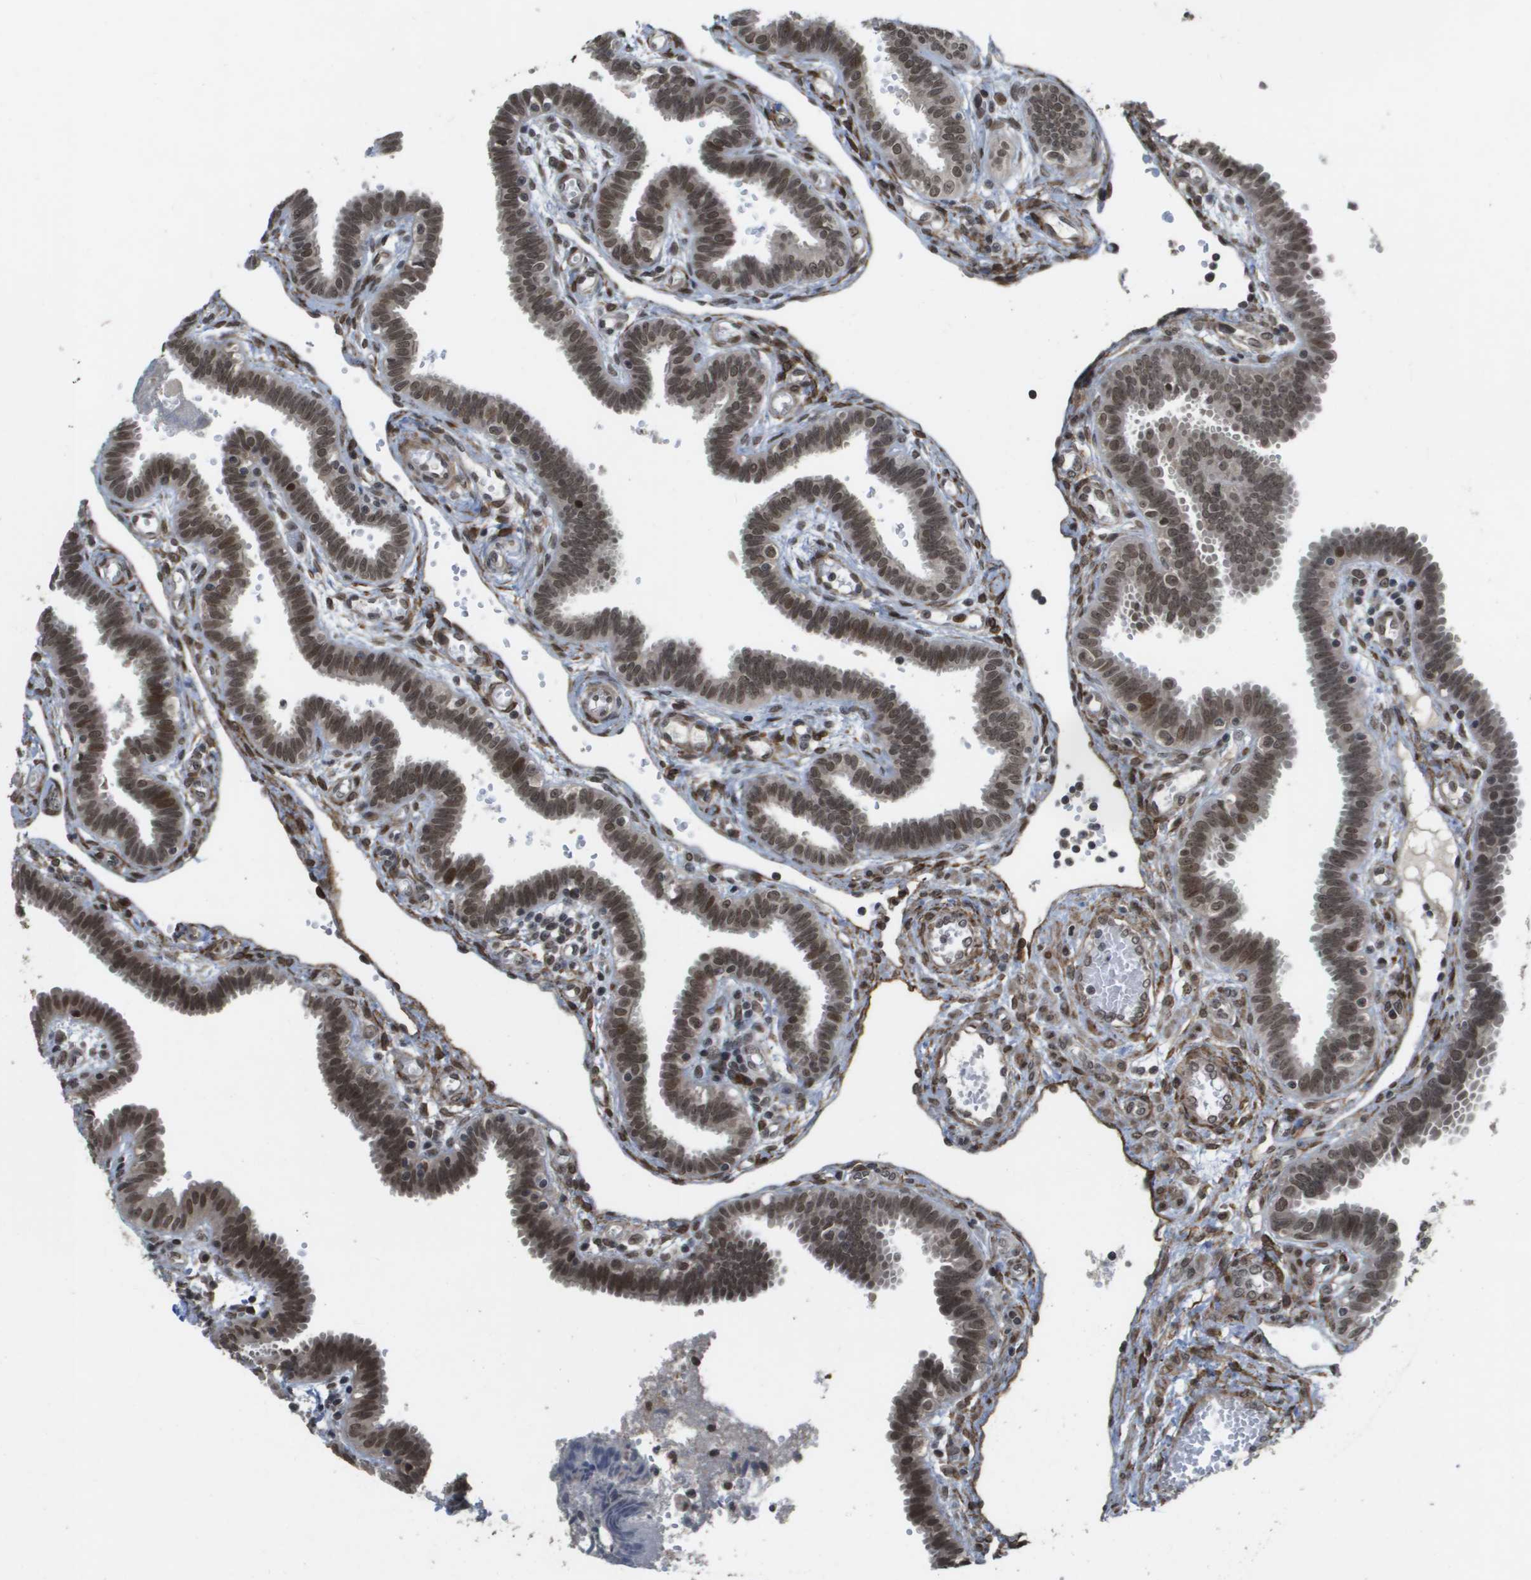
{"staining": {"intensity": "moderate", "quantity": ">75%", "location": "nuclear"}, "tissue": "fallopian tube", "cell_type": "Glandular cells", "image_type": "normal", "snomed": [{"axis": "morphology", "description": "Normal tissue, NOS"}, {"axis": "topography", "description": "Fallopian tube"}, {"axis": "topography", "description": "Placenta"}], "caption": "IHC histopathology image of benign fallopian tube: fallopian tube stained using IHC exhibits medium levels of moderate protein expression localized specifically in the nuclear of glandular cells, appearing as a nuclear brown color.", "gene": "KAT5", "patient": {"sex": "female", "age": 32}}